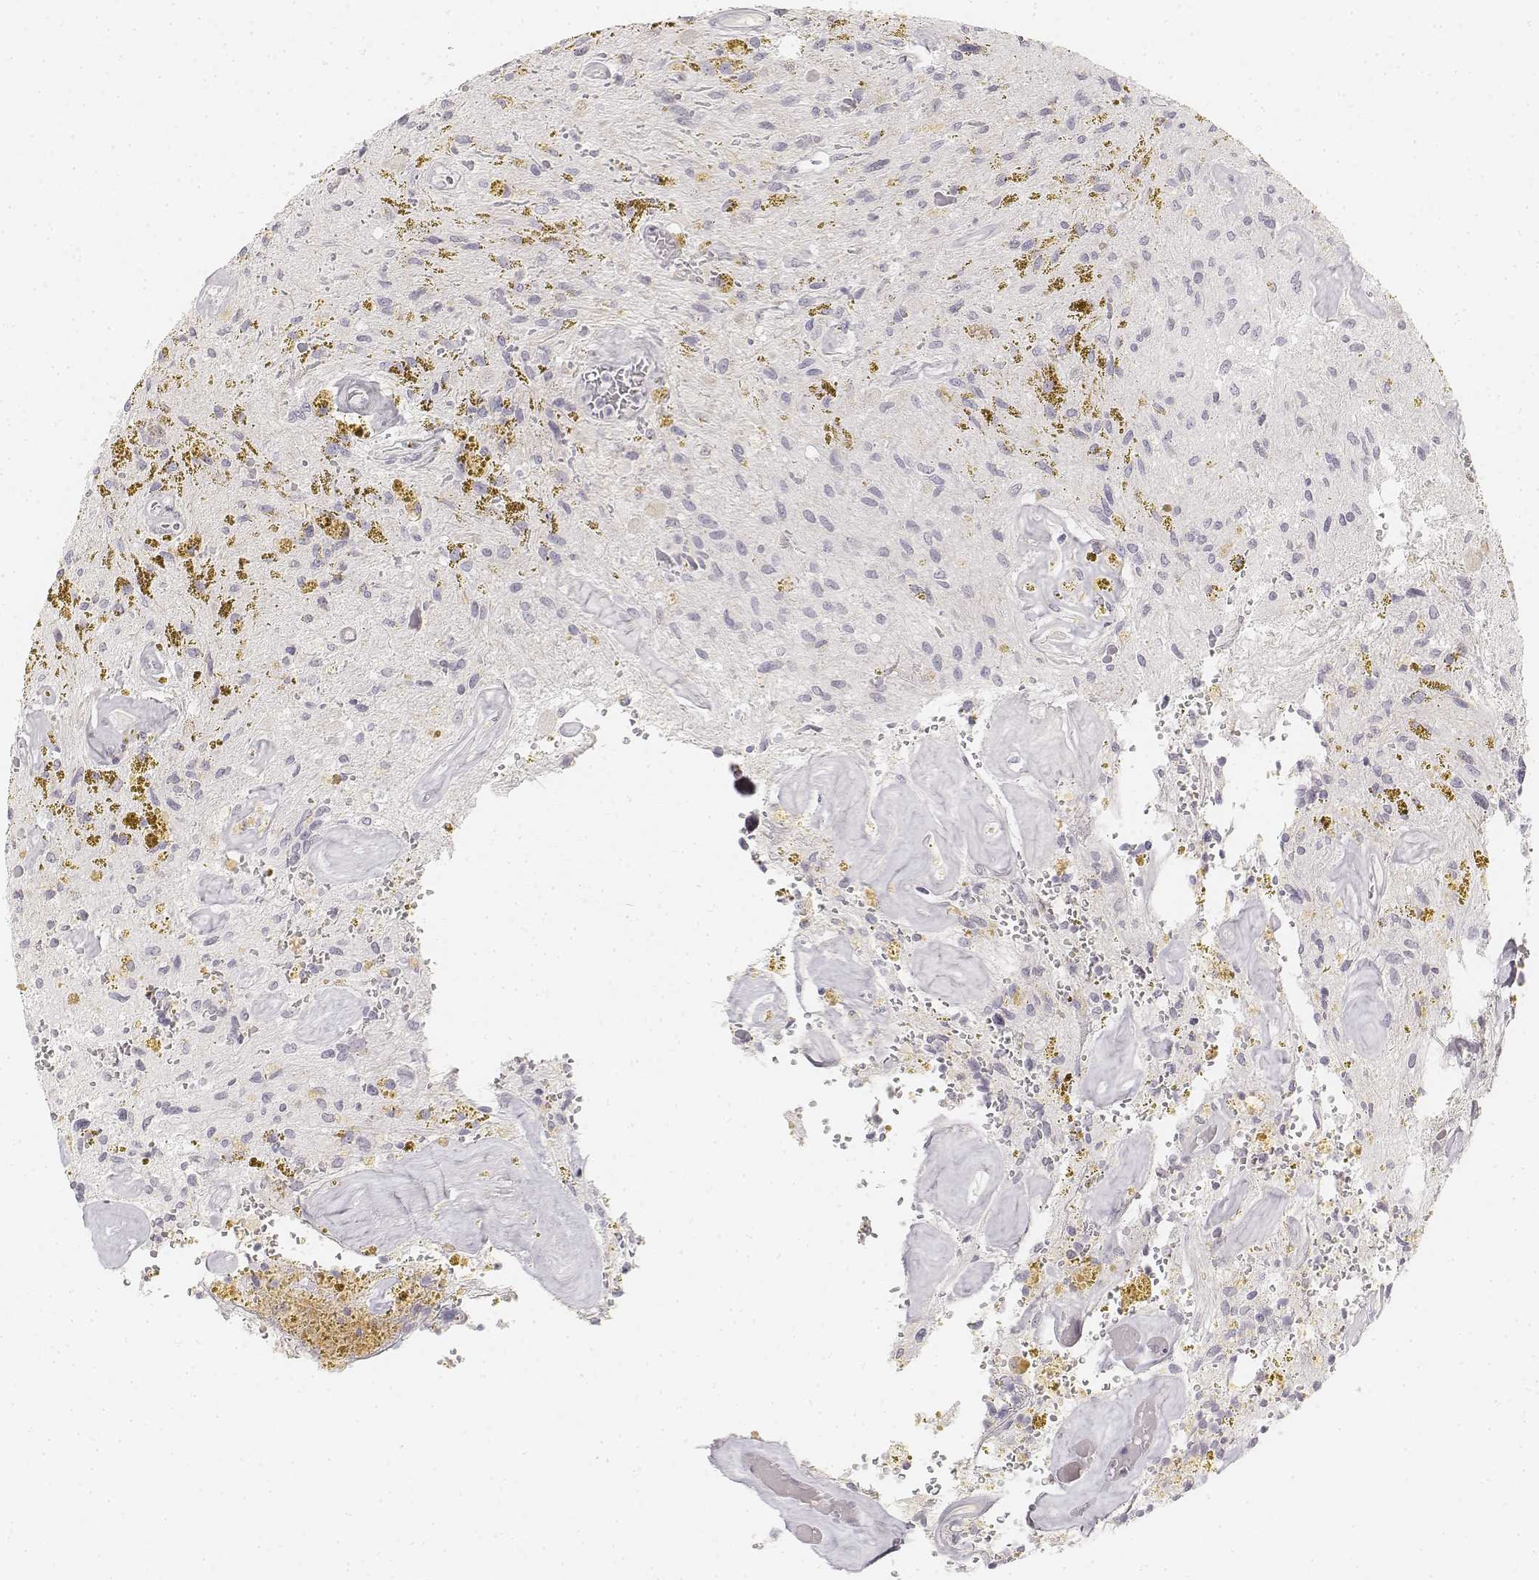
{"staining": {"intensity": "negative", "quantity": "none", "location": "none"}, "tissue": "glioma", "cell_type": "Tumor cells", "image_type": "cancer", "snomed": [{"axis": "morphology", "description": "Glioma, malignant, Low grade"}, {"axis": "topography", "description": "Cerebellum"}], "caption": "DAB immunohistochemical staining of glioma shows no significant positivity in tumor cells.", "gene": "DSG4", "patient": {"sex": "female", "age": 14}}